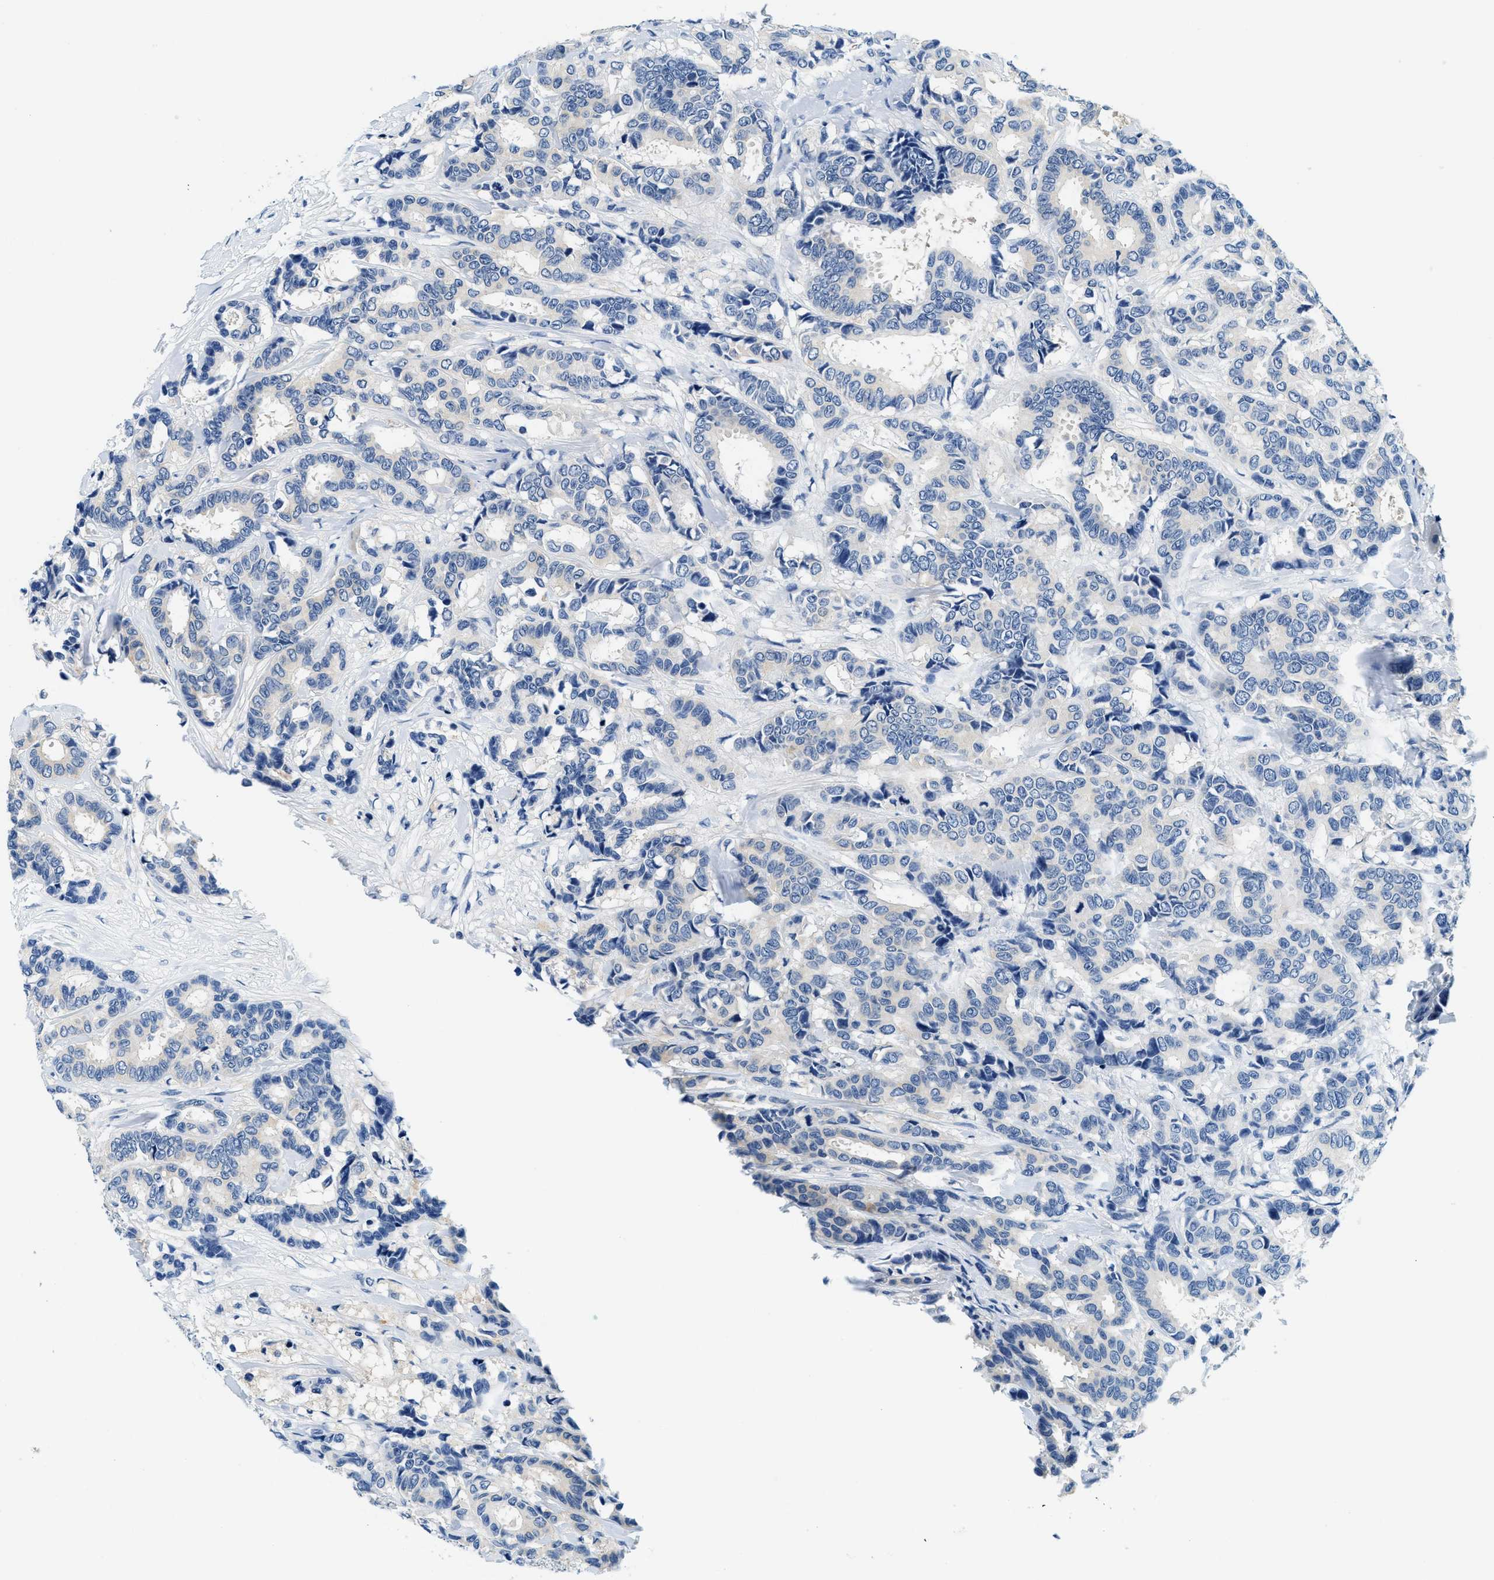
{"staining": {"intensity": "weak", "quantity": "<25%", "location": "cytoplasmic/membranous"}, "tissue": "breast cancer", "cell_type": "Tumor cells", "image_type": "cancer", "snomed": [{"axis": "morphology", "description": "Duct carcinoma"}, {"axis": "topography", "description": "Breast"}], "caption": "This histopathology image is of intraductal carcinoma (breast) stained with IHC to label a protein in brown with the nuclei are counter-stained blue. There is no staining in tumor cells.", "gene": "GSTM3", "patient": {"sex": "female", "age": 87}}